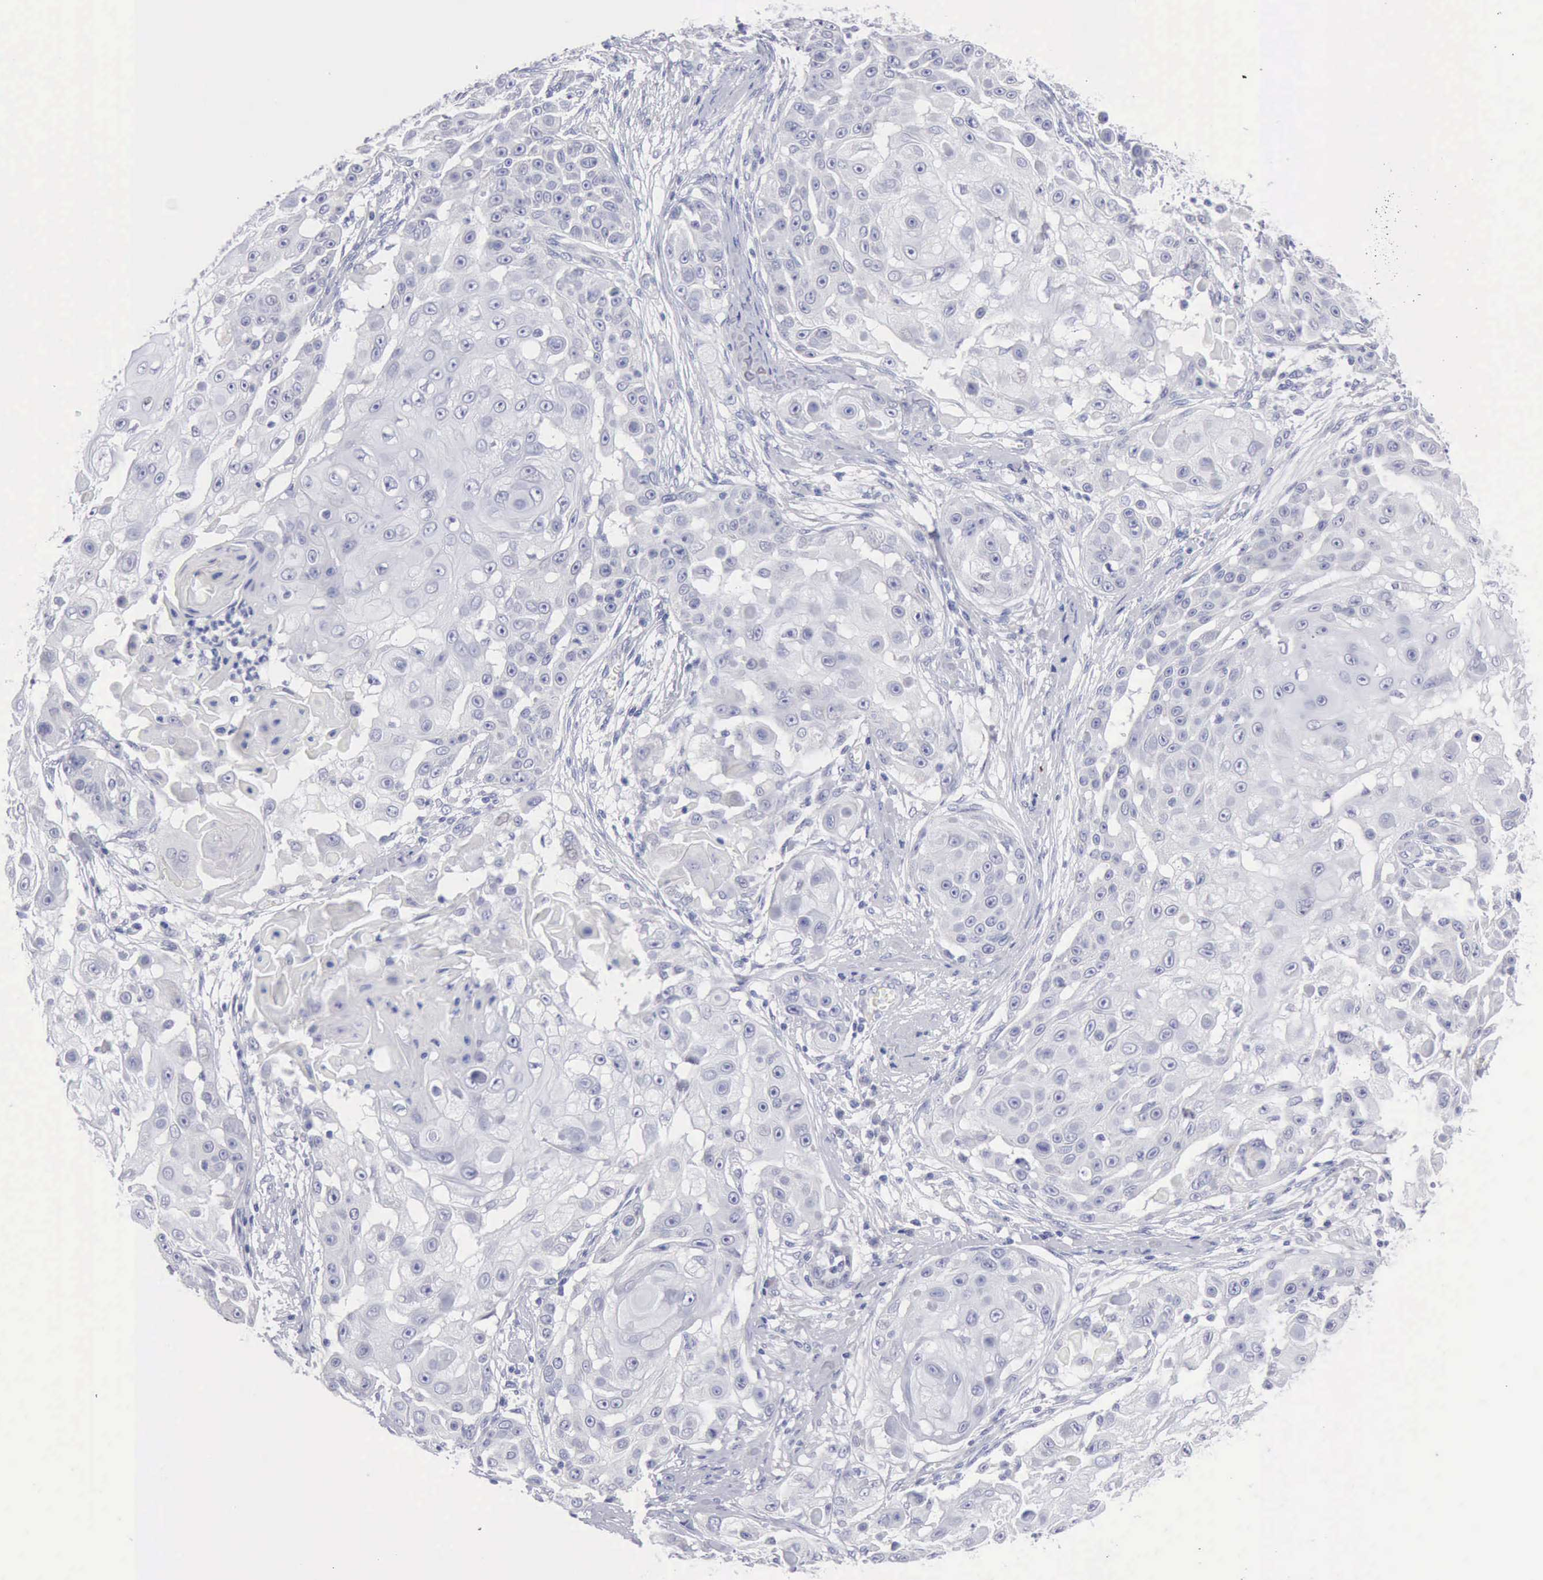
{"staining": {"intensity": "negative", "quantity": "none", "location": "none"}, "tissue": "skin cancer", "cell_type": "Tumor cells", "image_type": "cancer", "snomed": [{"axis": "morphology", "description": "Squamous cell carcinoma, NOS"}, {"axis": "topography", "description": "Skin"}], "caption": "A micrograph of human skin squamous cell carcinoma is negative for staining in tumor cells.", "gene": "ANGEL1", "patient": {"sex": "female", "age": 57}}